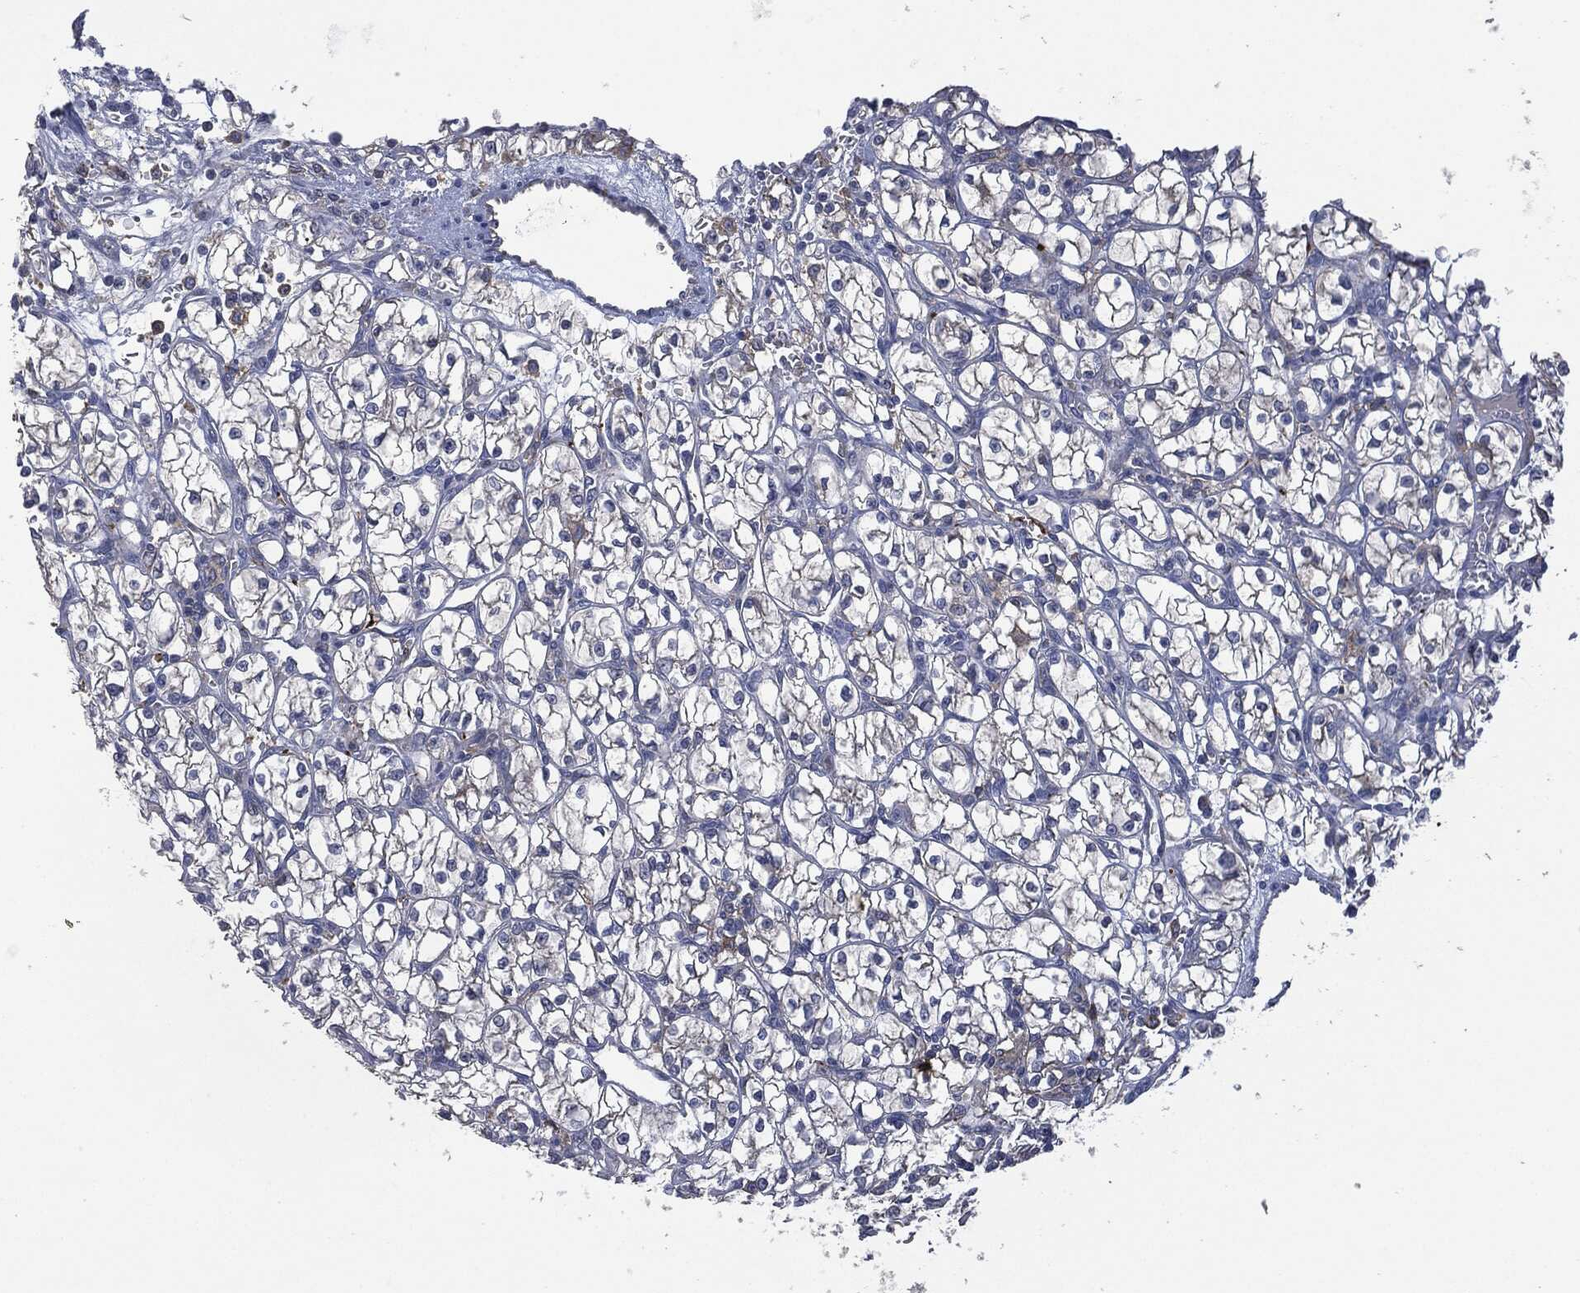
{"staining": {"intensity": "negative", "quantity": "none", "location": "none"}, "tissue": "renal cancer", "cell_type": "Tumor cells", "image_type": "cancer", "snomed": [{"axis": "morphology", "description": "Adenocarcinoma, NOS"}, {"axis": "topography", "description": "Kidney"}], "caption": "Human renal cancer stained for a protein using IHC exhibits no expression in tumor cells.", "gene": "CD33", "patient": {"sex": "female", "age": 64}}